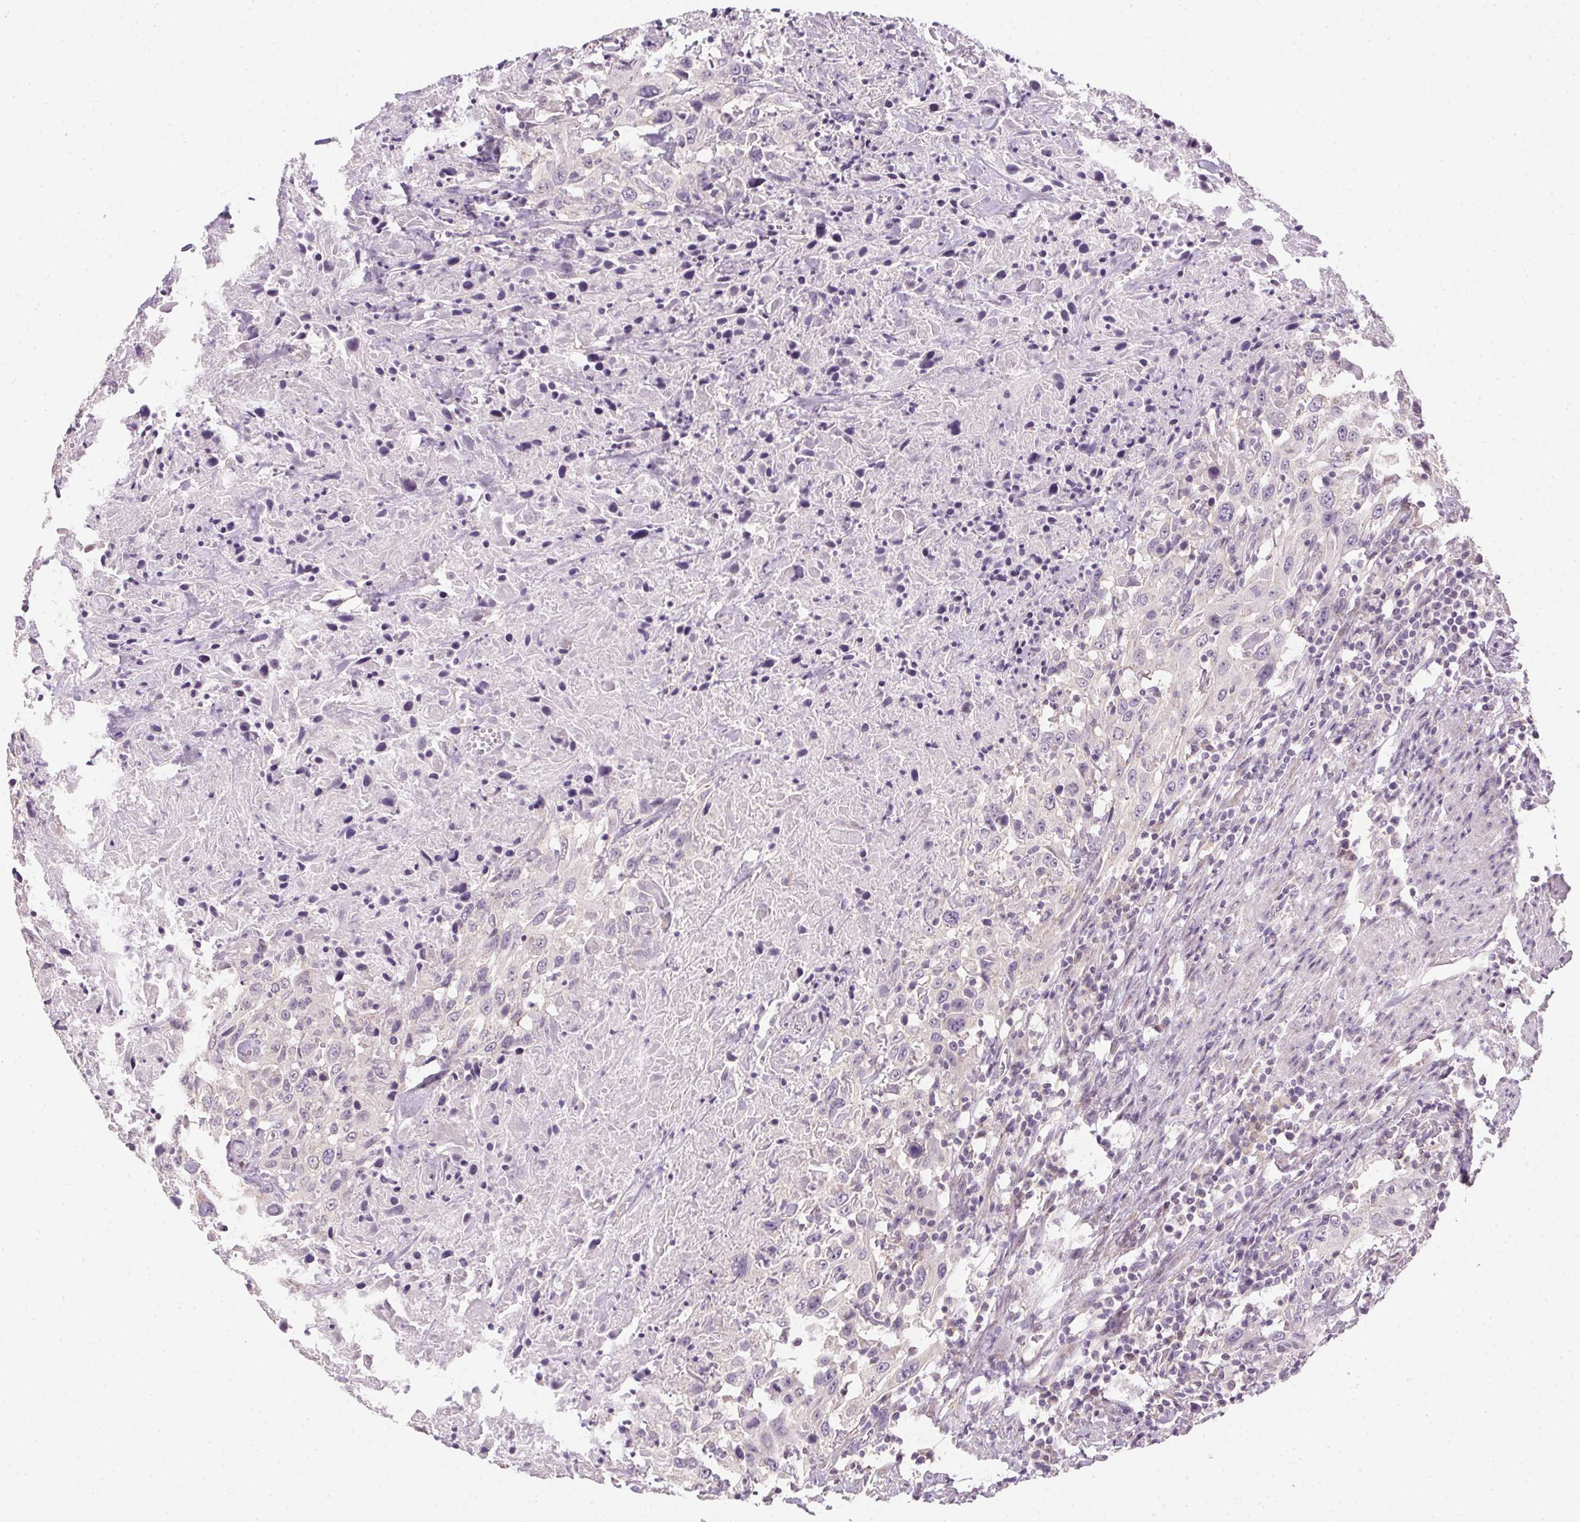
{"staining": {"intensity": "negative", "quantity": "none", "location": "none"}, "tissue": "urothelial cancer", "cell_type": "Tumor cells", "image_type": "cancer", "snomed": [{"axis": "morphology", "description": "Urothelial carcinoma, High grade"}, {"axis": "topography", "description": "Urinary bladder"}], "caption": "Urothelial cancer stained for a protein using immunohistochemistry shows no positivity tumor cells.", "gene": "SPACA9", "patient": {"sex": "male", "age": 61}}